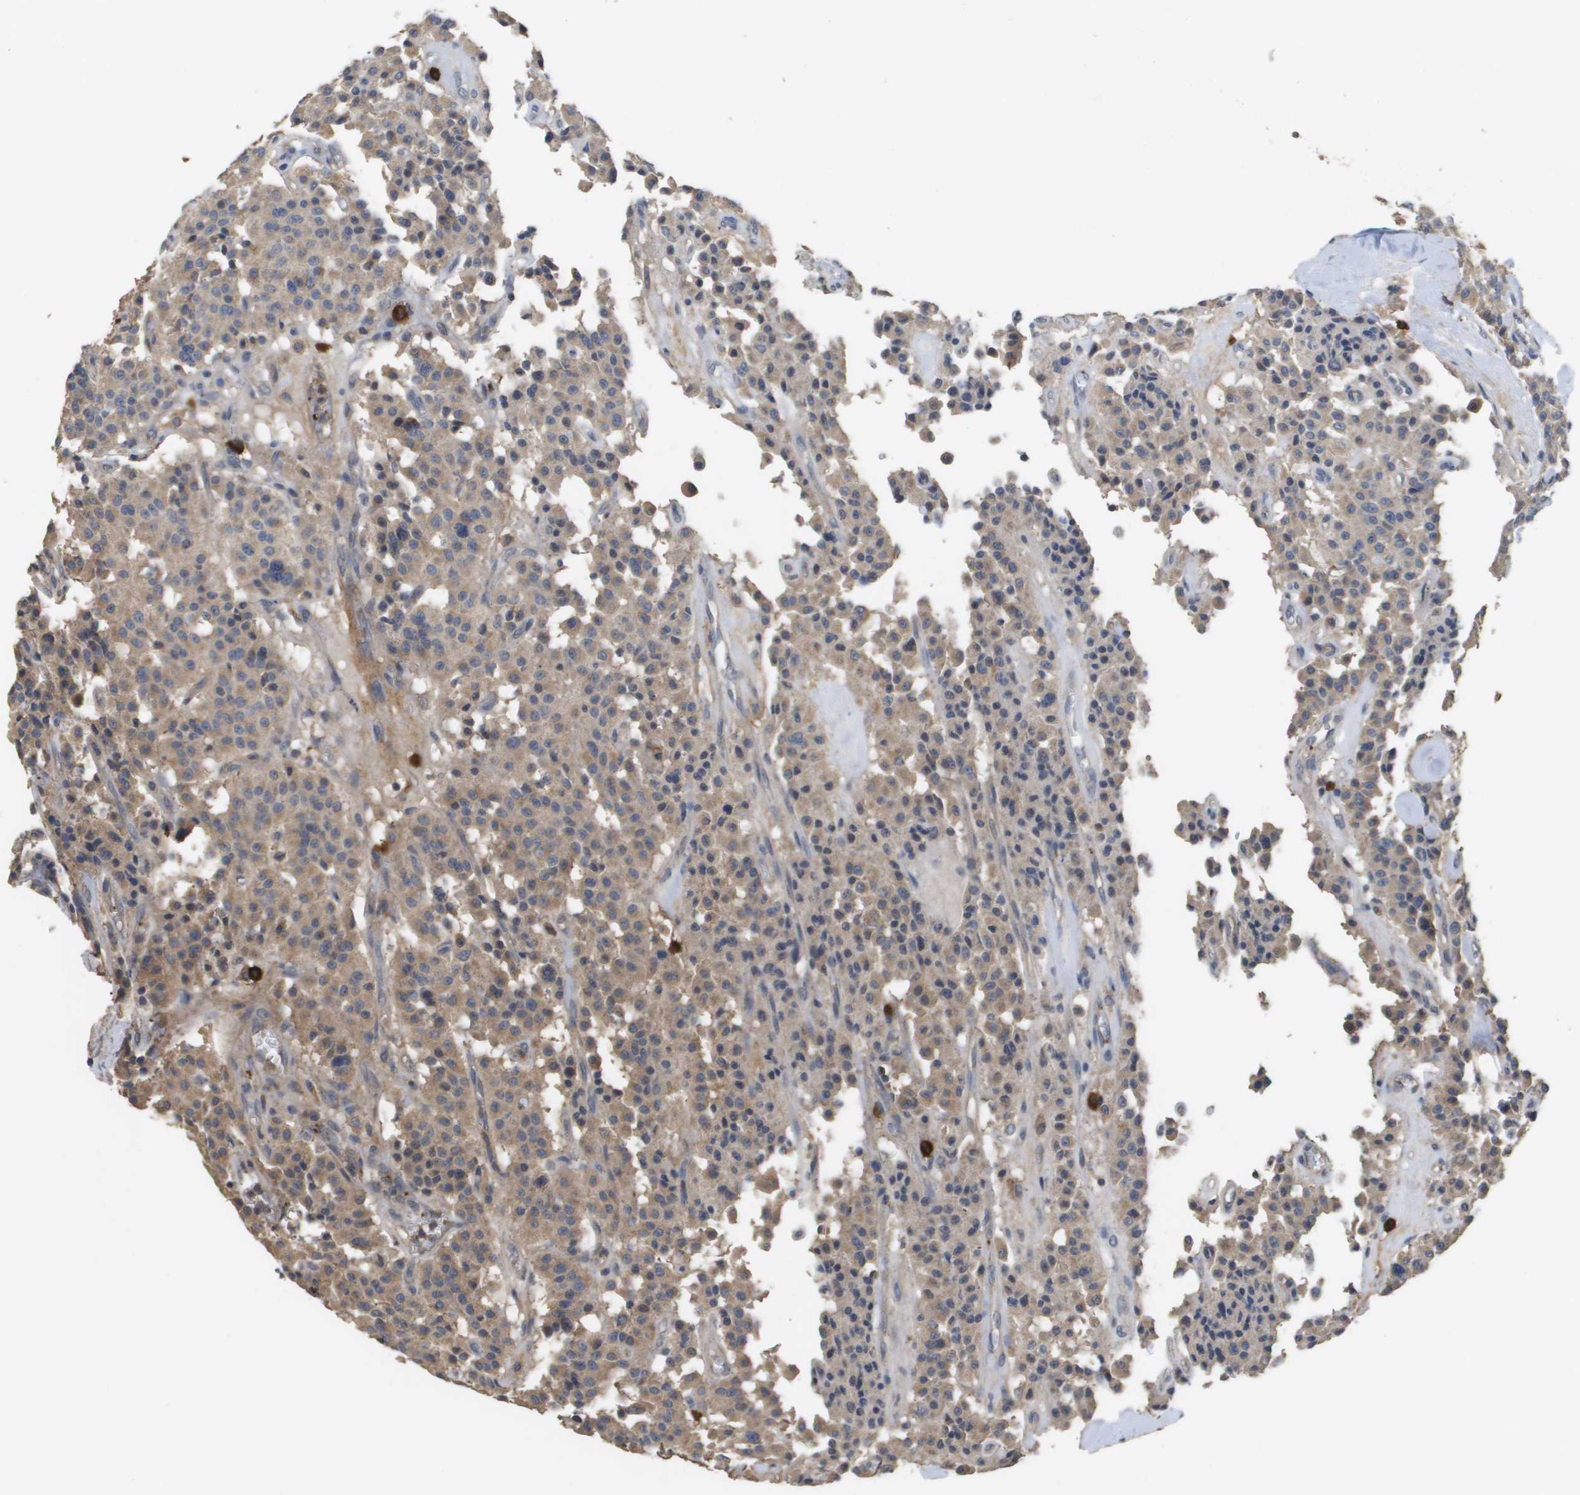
{"staining": {"intensity": "moderate", "quantity": ">75%", "location": "cytoplasmic/membranous"}, "tissue": "carcinoid", "cell_type": "Tumor cells", "image_type": "cancer", "snomed": [{"axis": "morphology", "description": "Carcinoid, malignant, NOS"}, {"axis": "topography", "description": "Lung"}], "caption": "The micrograph demonstrates immunohistochemical staining of carcinoid. There is moderate cytoplasmic/membranous expression is appreciated in approximately >75% of tumor cells.", "gene": "RAB27B", "patient": {"sex": "male", "age": 30}}